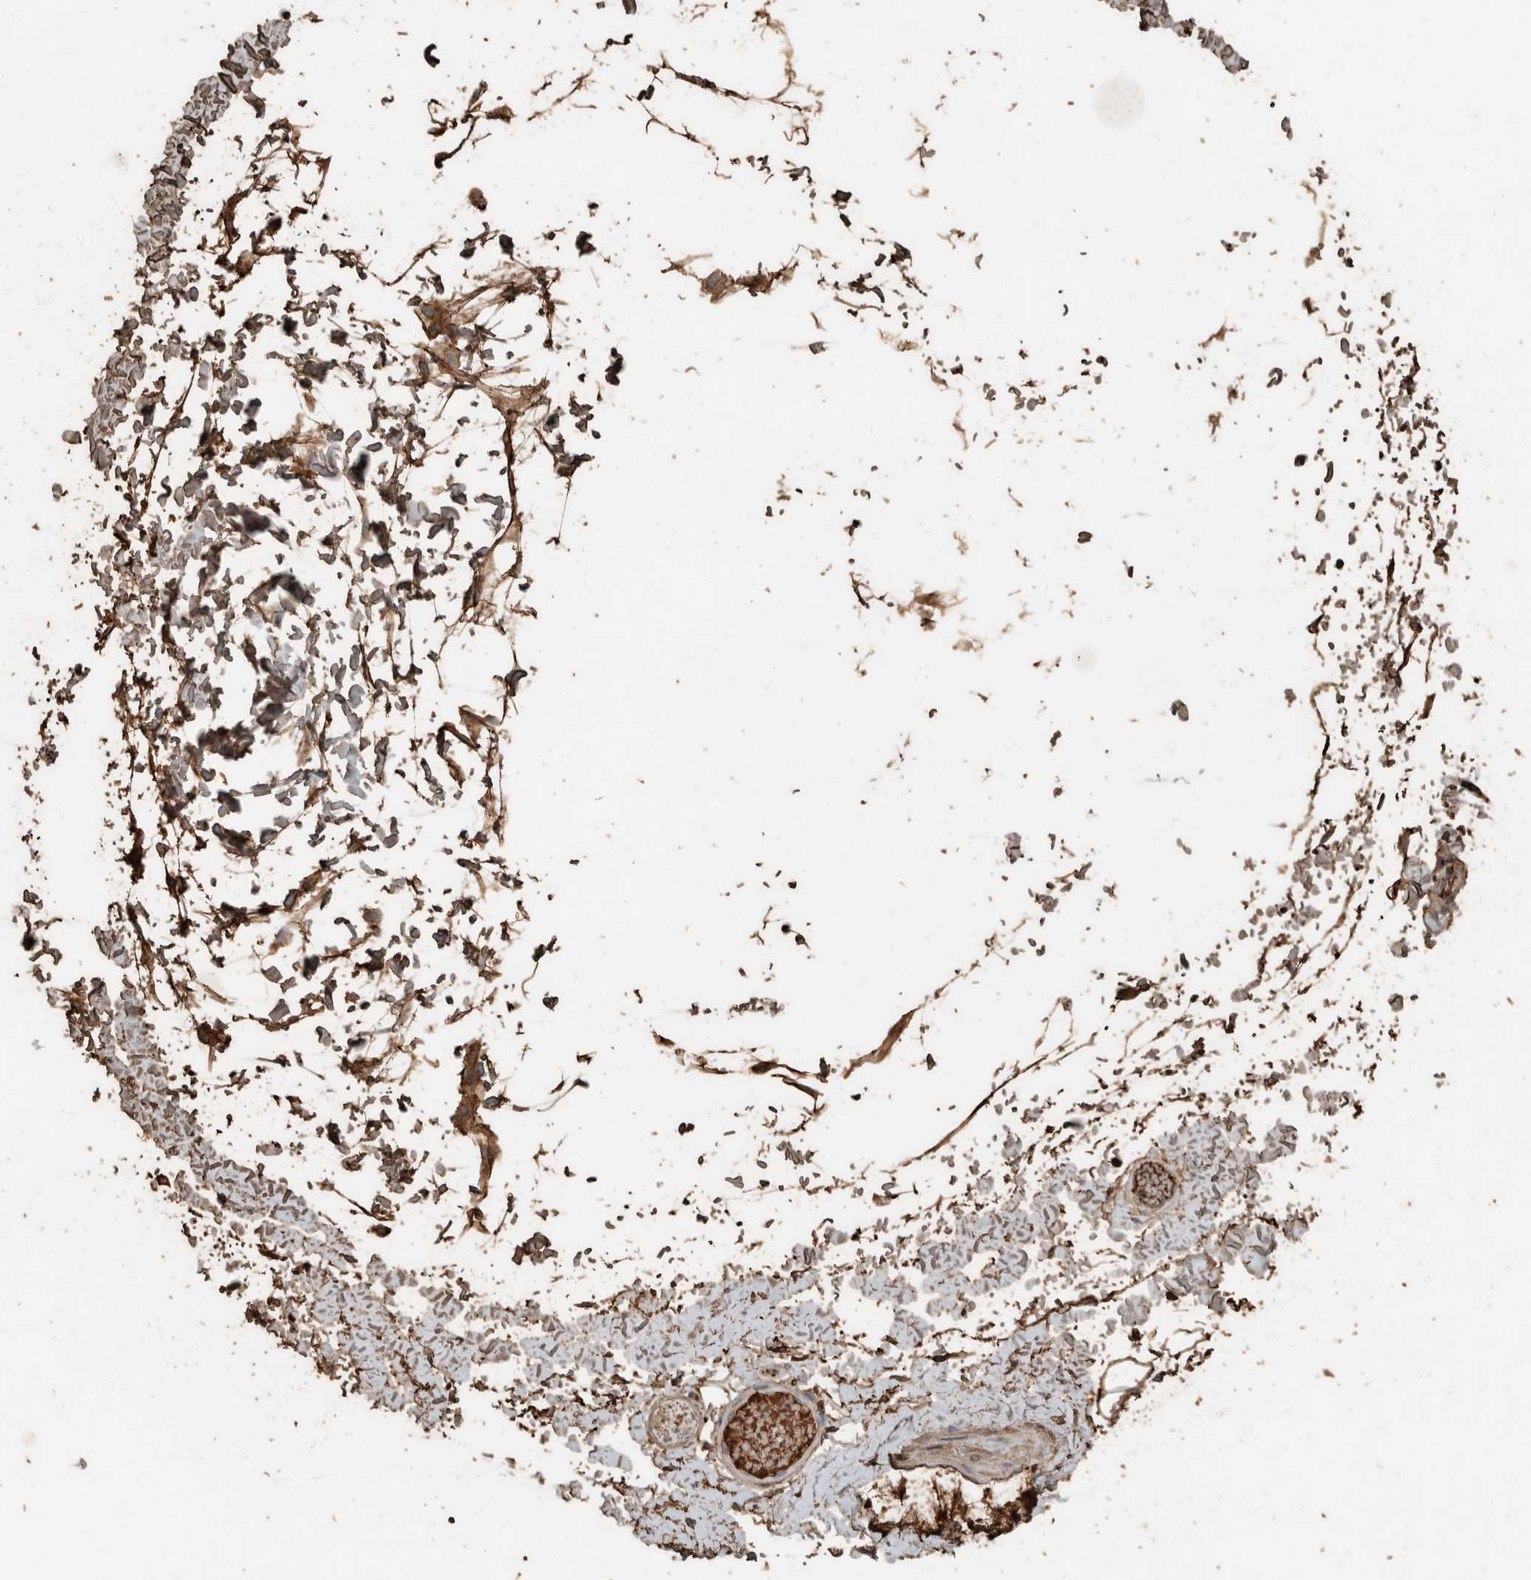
{"staining": {"intensity": "moderate", "quantity": ">75%", "location": "cytoplasmic/membranous"}, "tissue": "adipose tissue", "cell_type": "Adipocytes", "image_type": "normal", "snomed": [{"axis": "morphology", "description": "Normal tissue, NOS"}, {"axis": "topography", "description": "Adipose tissue"}, {"axis": "topography", "description": "Vascular tissue"}, {"axis": "topography", "description": "Peripheral nerve tissue"}], "caption": "The immunohistochemical stain labels moderate cytoplasmic/membranous positivity in adipocytes of benign adipose tissue. The staining is performed using DAB brown chromogen to label protein expression. The nuclei are counter-stained blue using hematoxylin.", "gene": "USP34", "patient": {"sex": "male", "age": 25}}